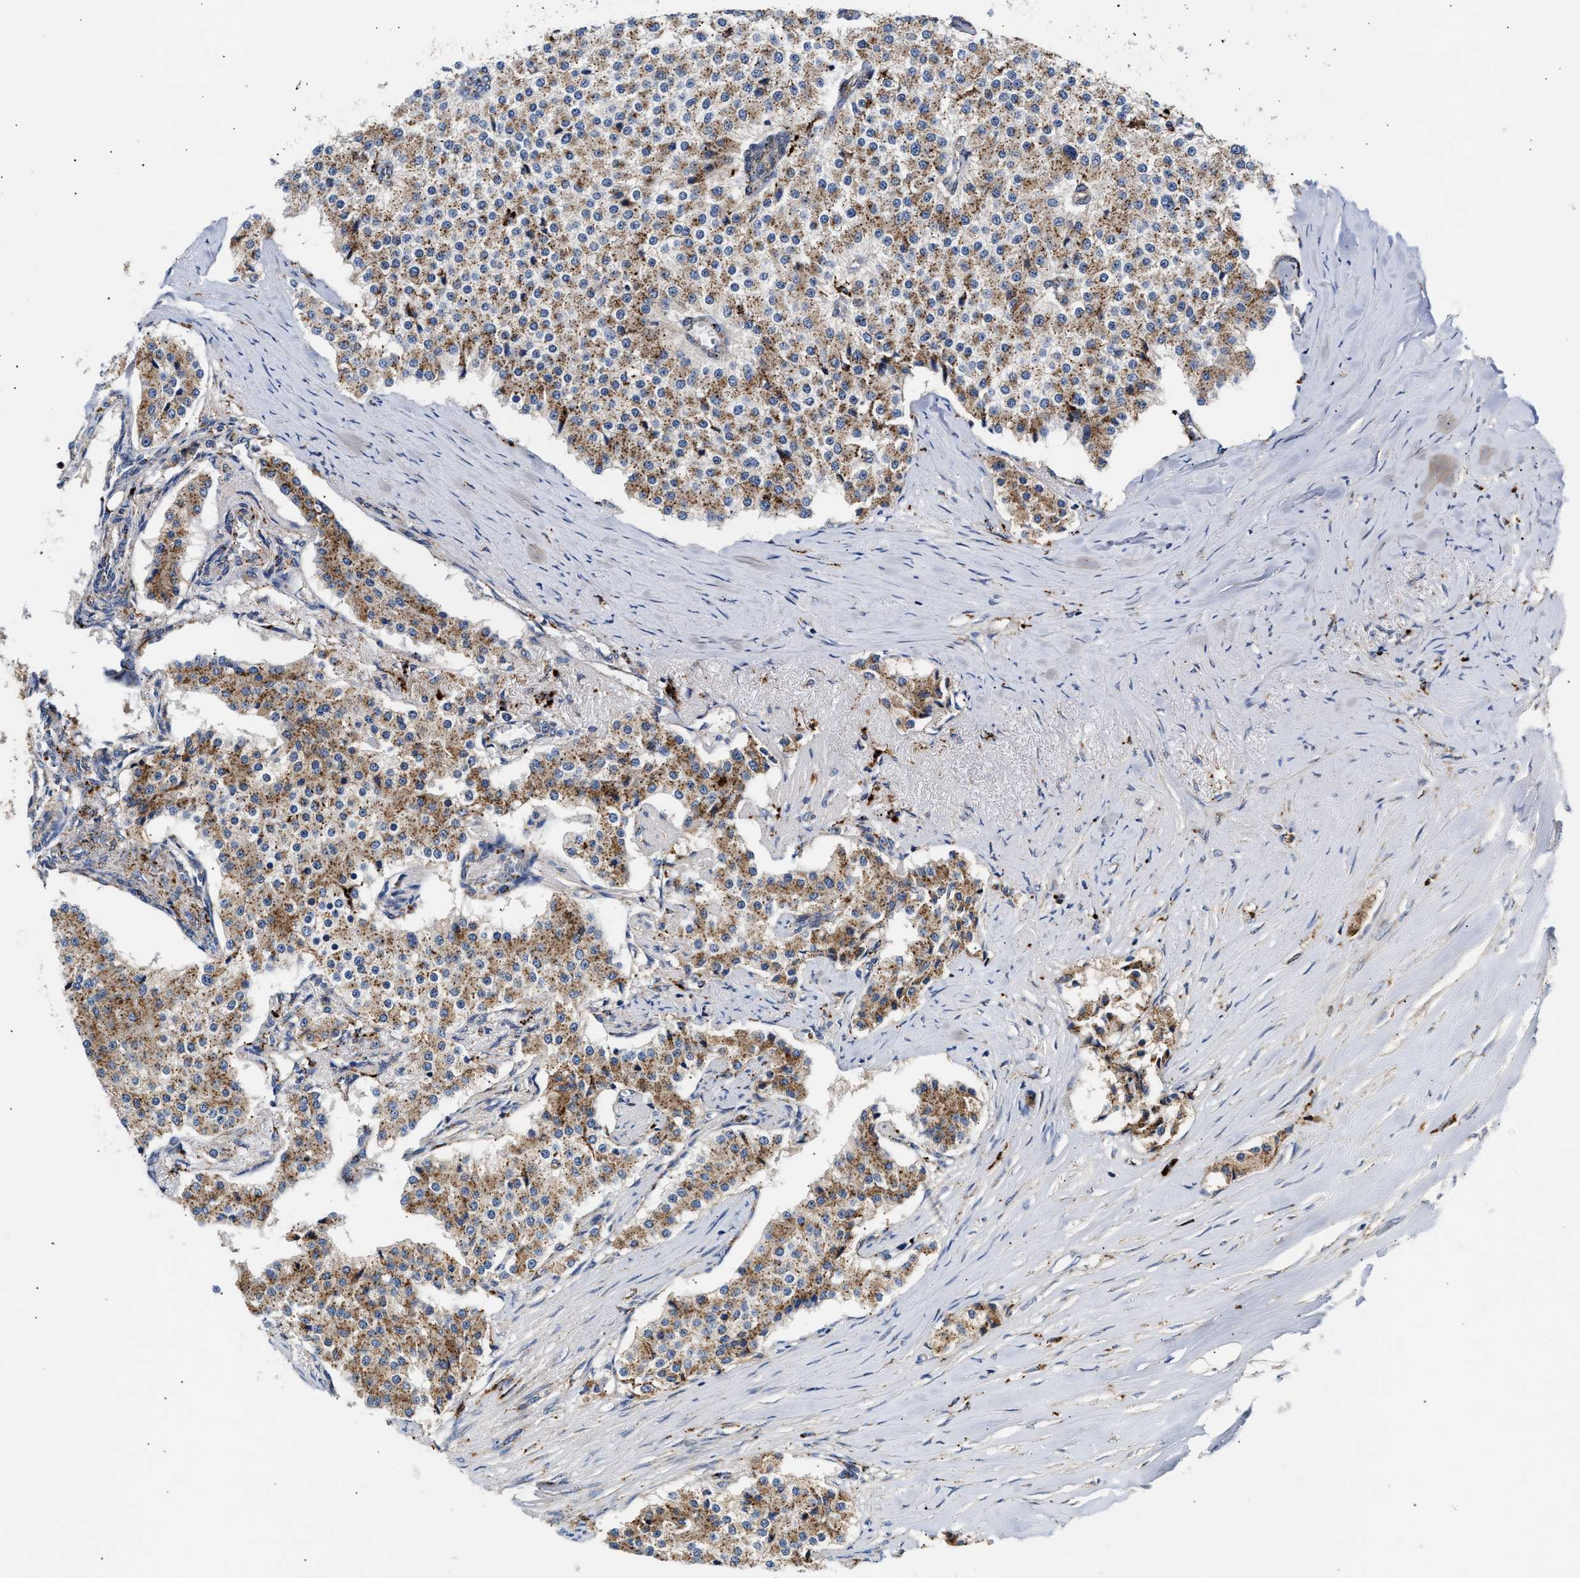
{"staining": {"intensity": "moderate", "quantity": ">75%", "location": "cytoplasmic/membranous"}, "tissue": "carcinoid", "cell_type": "Tumor cells", "image_type": "cancer", "snomed": [{"axis": "morphology", "description": "Carcinoid, malignant, NOS"}, {"axis": "topography", "description": "Colon"}], "caption": "Tumor cells reveal moderate cytoplasmic/membranous positivity in about >75% of cells in carcinoid. The staining was performed using DAB to visualize the protein expression in brown, while the nuclei were stained in blue with hematoxylin (Magnification: 20x).", "gene": "CCDC146", "patient": {"sex": "female", "age": 52}}